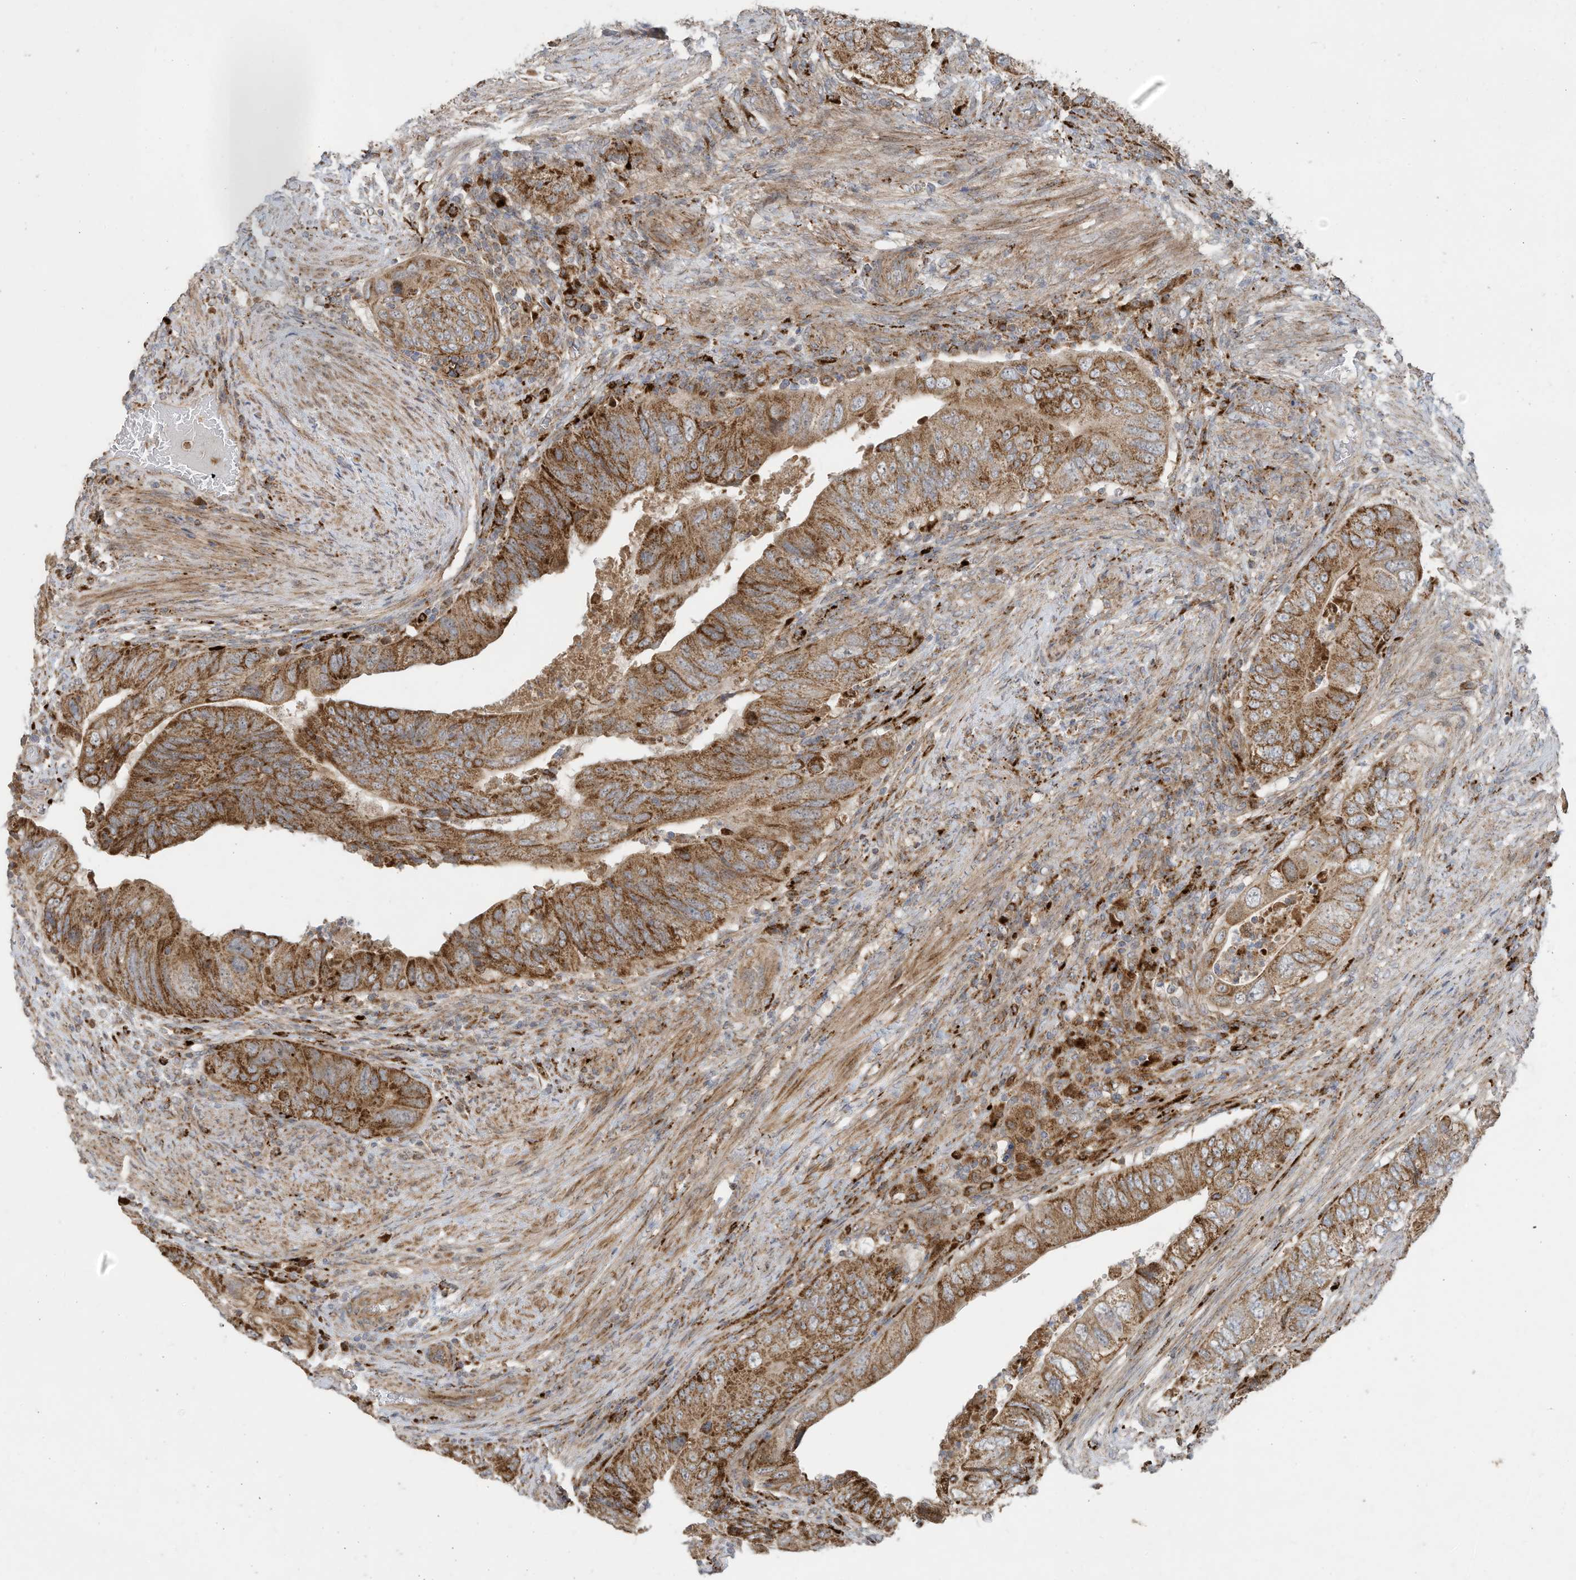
{"staining": {"intensity": "moderate", "quantity": ">75%", "location": "cytoplasmic/membranous"}, "tissue": "colorectal cancer", "cell_type": "Tumor cells", "image_type": "cancer", "snomed": [{"axis": "morphology", "description": "Adenocarcinoma, NOS"}, {"axis": "topography", "description": "Rectum"}], "caption": "Moderate cytoplasmic/membranous protein positivity is present in about >75% of tumor cells in adenocarcinoma (colorectal).", "gene": "C2orf74", "patient": {"sex": "male", "age": 63}}